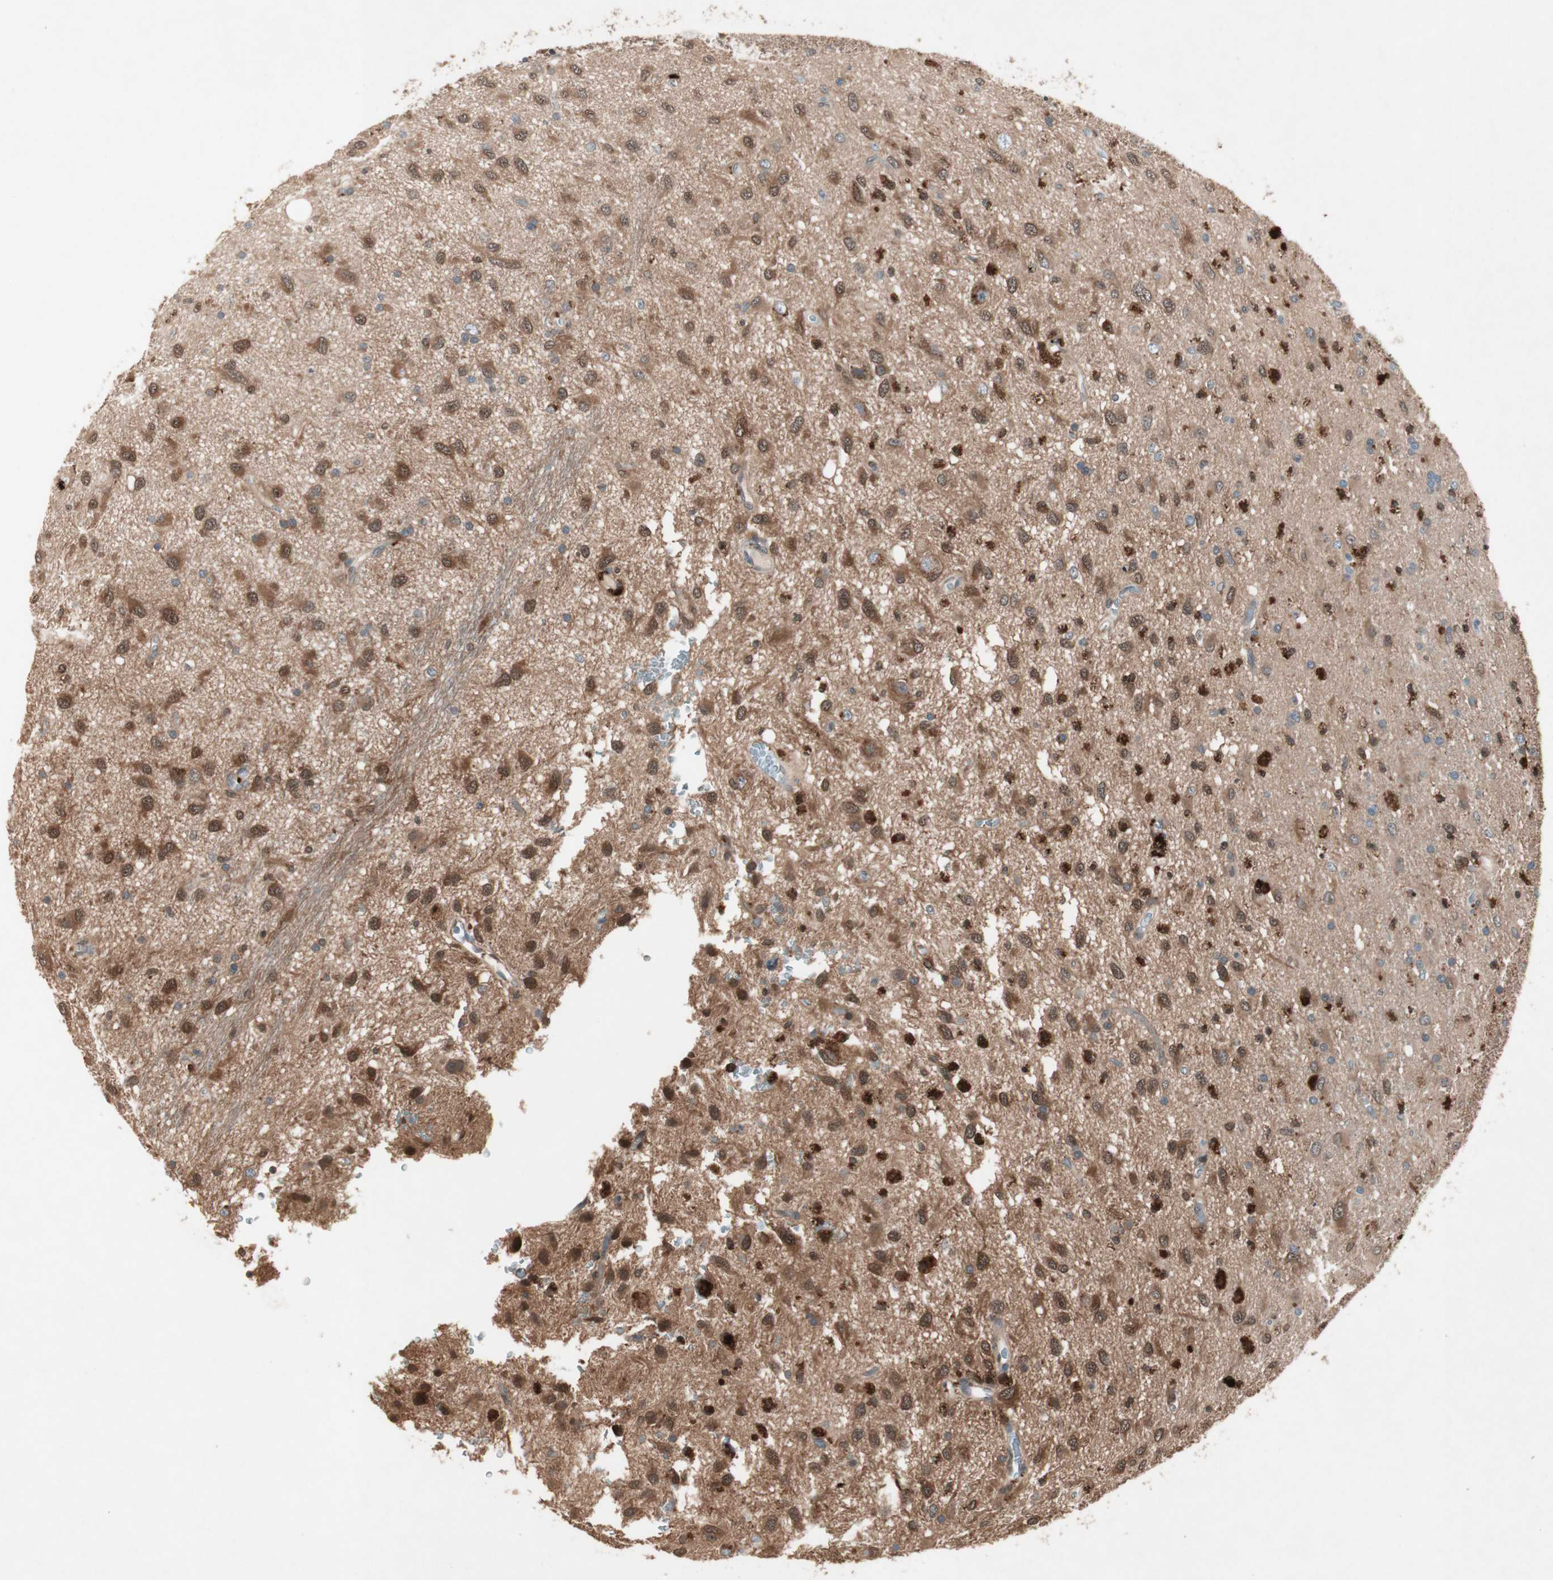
{"staining": {"intensity": "moderate", "quantity": ">75%", "location": "cytoplasmic/membranous"}, "tissue": "glioma", "cell_type": "Tumor cells", "image_type": "cancer", "snomed": [{"axis": "morphology", "description": "Glioma, malignant, Low grade"}, {"axis": "topography", "description": "Brain"}], "caption": "Immunohistochemical staining of human malignant low-grade glioma reveals moderate cytoplasmic/membranous protein positivity in about >75% of tumor cells. (Brightfield microscopy of DAB IHC at high magnification).", "gene": "SDSL", "patient": {"sex": "male", "age": 77}}